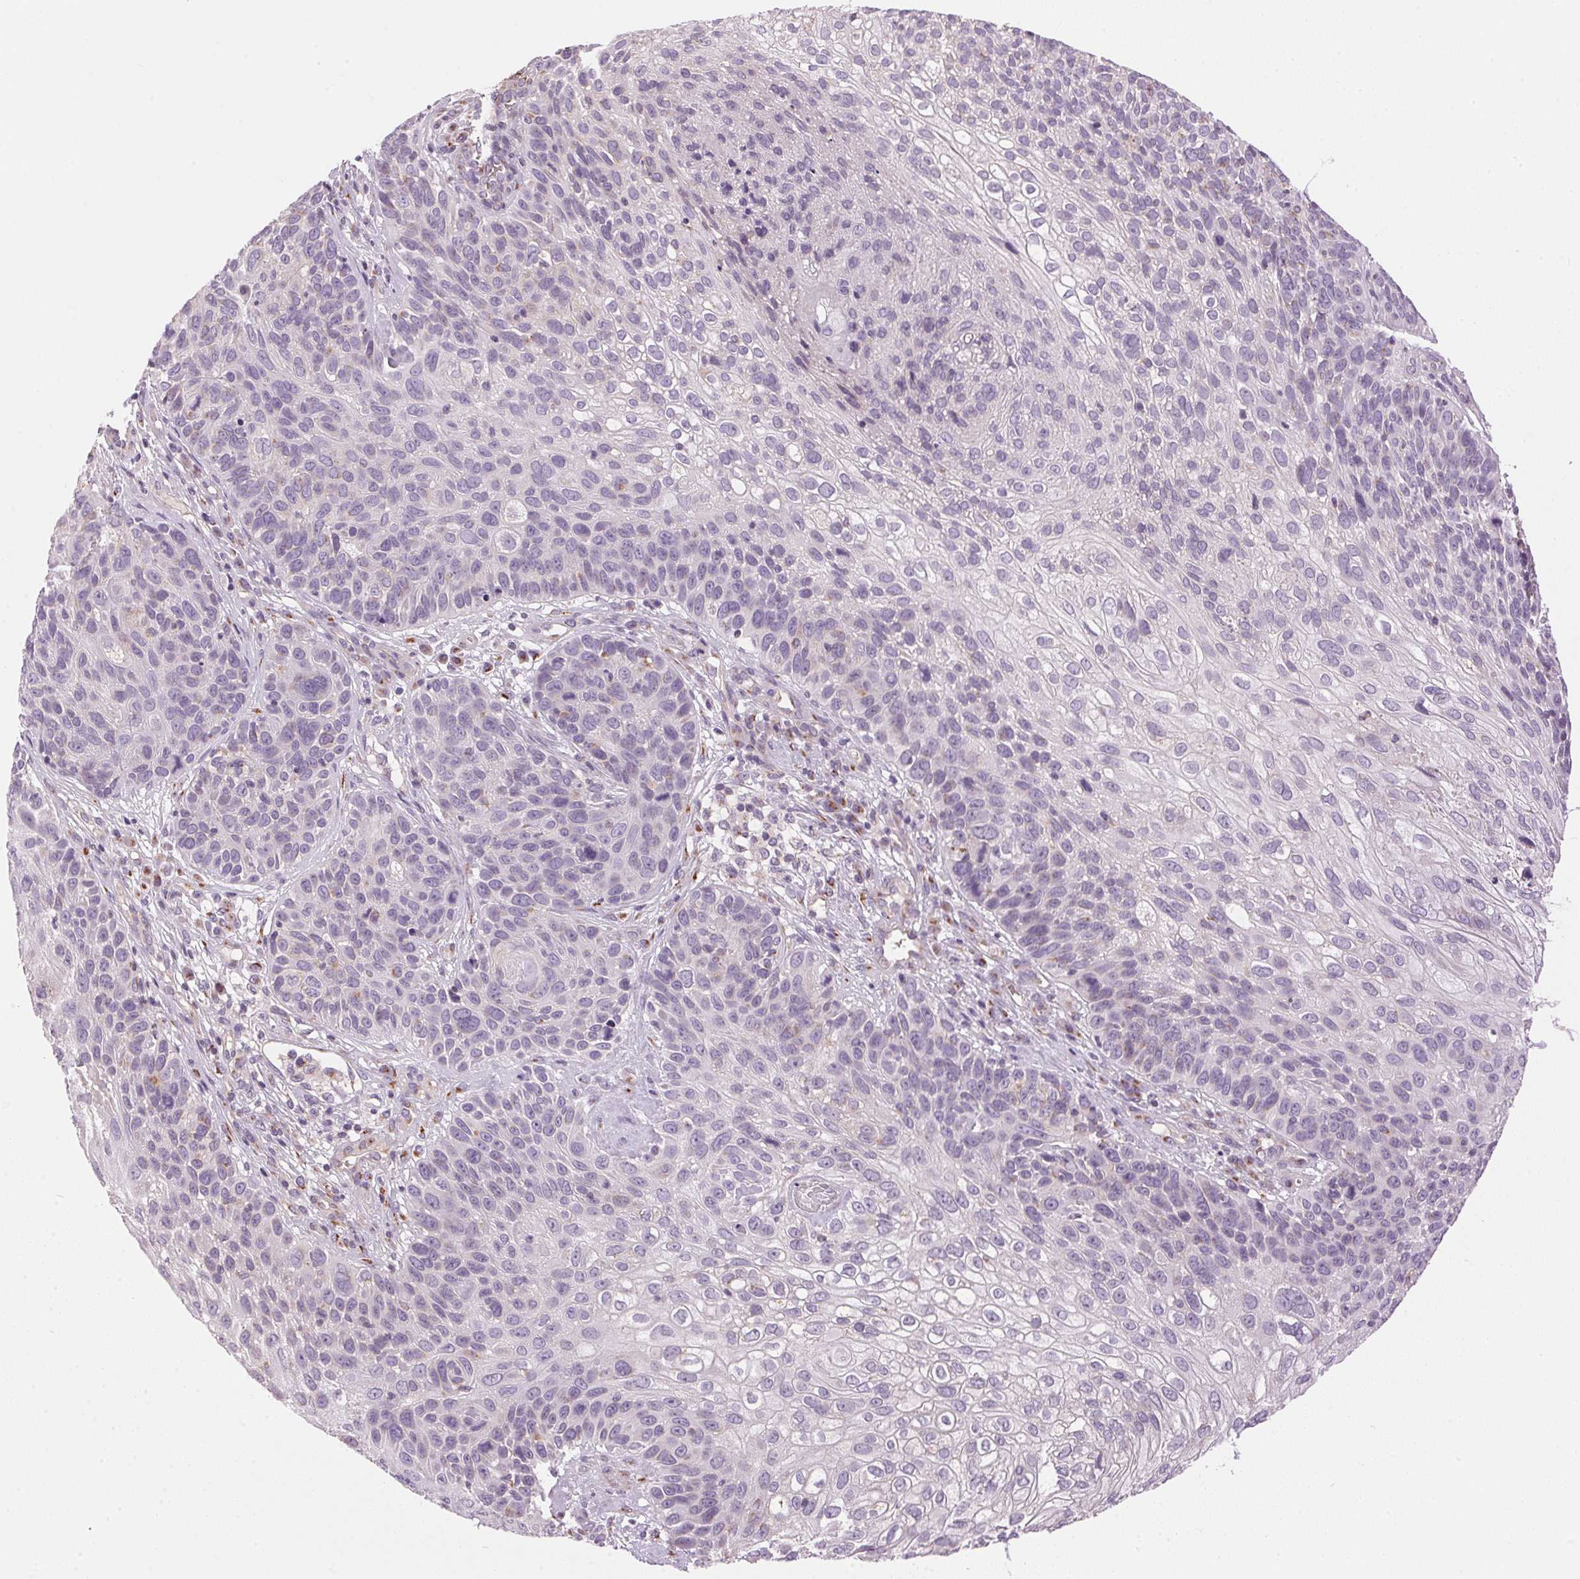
{"staining": {"intensity": "weak", "quantity": "<25%", "location": "cytoplasmic/membranous"}, "tissue": "skin cancer", "cell_type": "Tumor cells", "image_type": "cancer", "snomed": [{"axis": "morphology", "description": "Squamous cell carcinoma, NOS"}, {"axis": "topography", "description": "Skin"}], "caption": "This is an IHC image of human skin squamous cell carcinoma. There is no positivity in tumor cells.", "gene": "GOLPH3", "patient": {"sex": "male", "age": 92}}